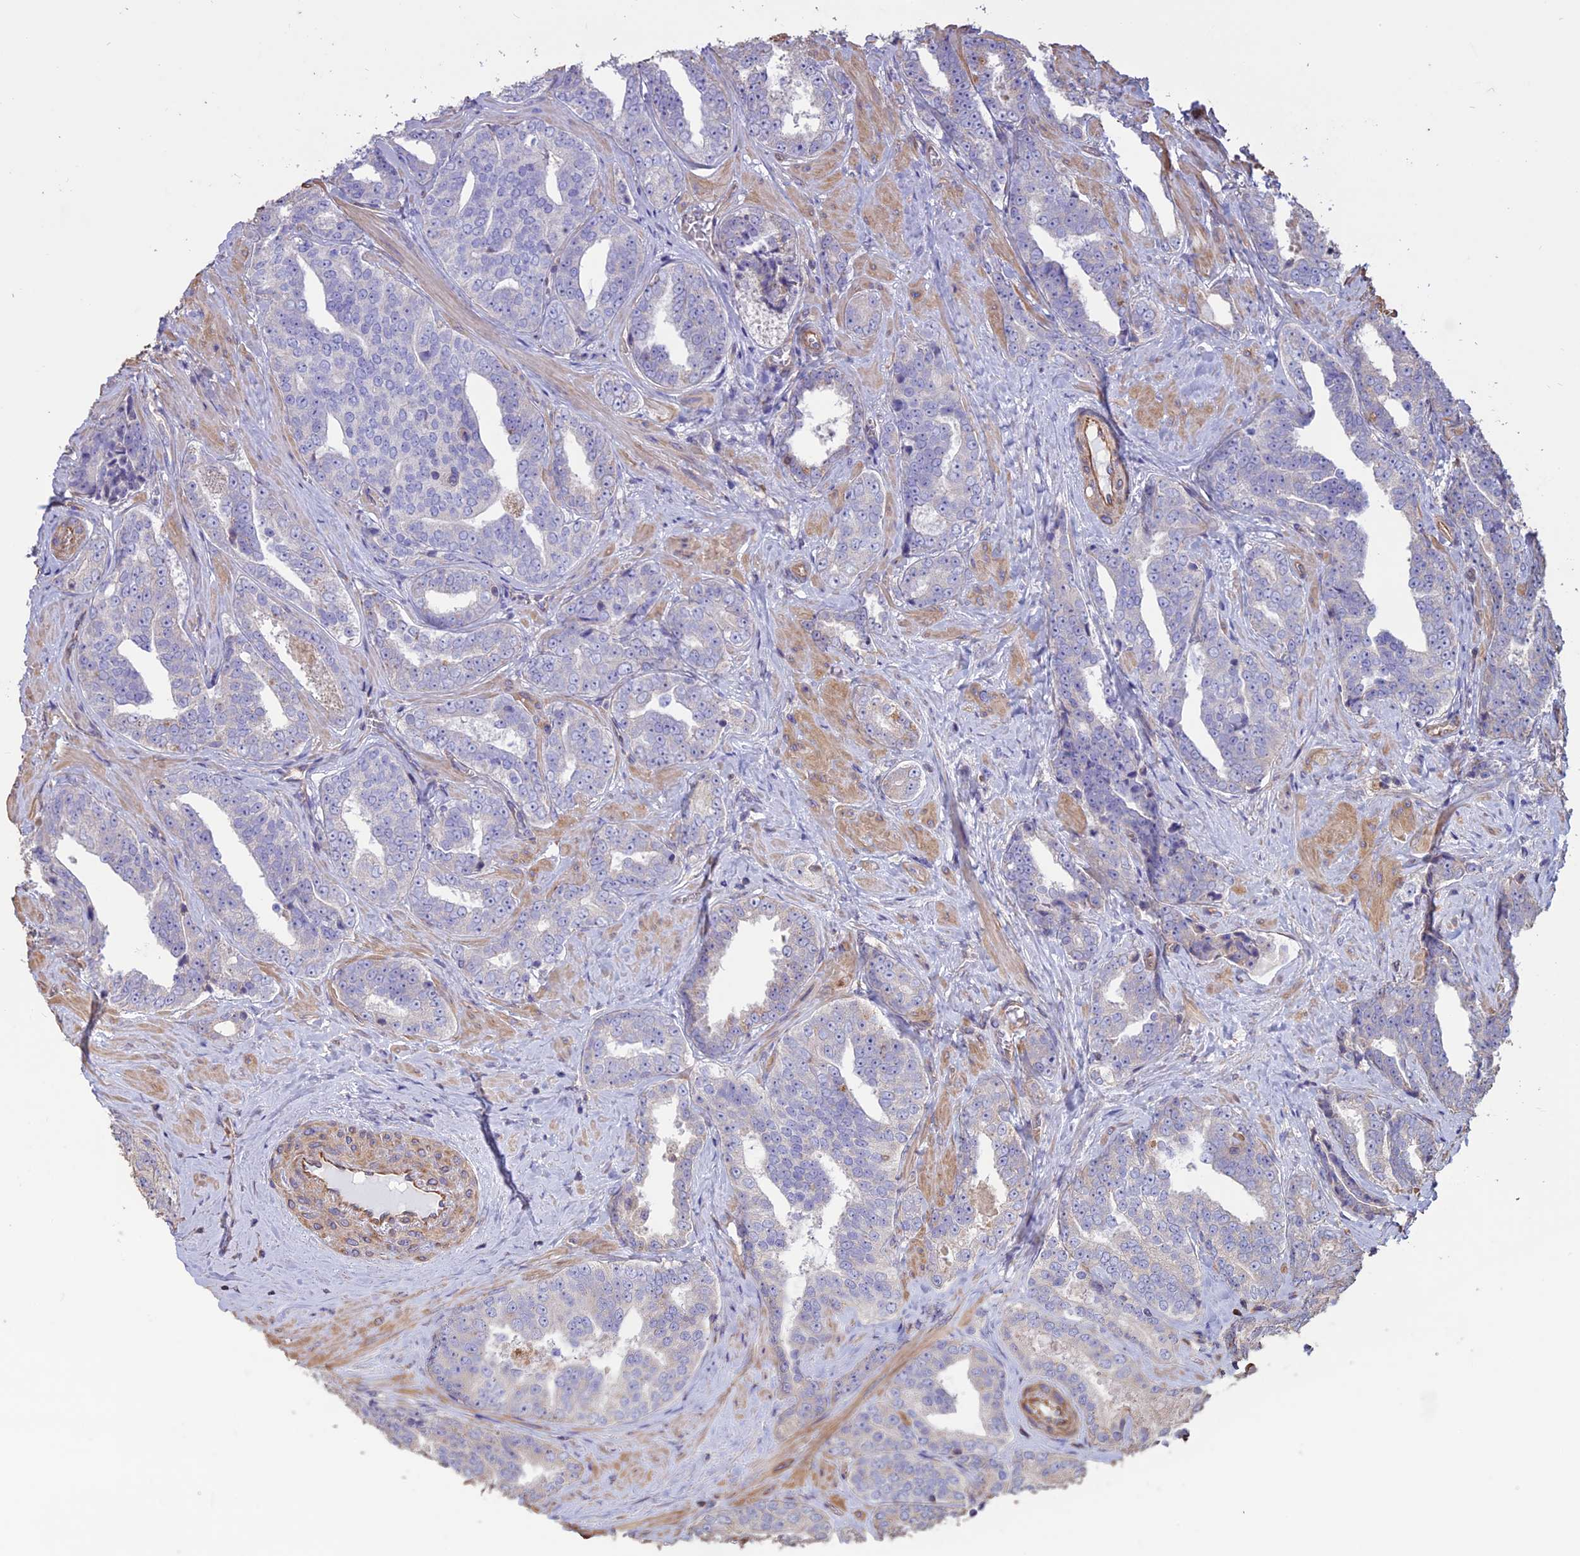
{"staining": {"intensity": "negative", "quantity": "none", "location": "none"}, "tissue": "prostate cancer", "cell_type": "Tumor cells", "image_type": "cancer", "snomed": [{"axis": "morphology", "description": "Adenocarcinoma, High grade"}, {"axis": "topography", "description": "Prostate"}], "caption": "Tumor cells show no significant staining in prostate adenocarcinoma (high-grade).", "gene": "CCDC148", "patient": {"sex": "male", "age": 67}}